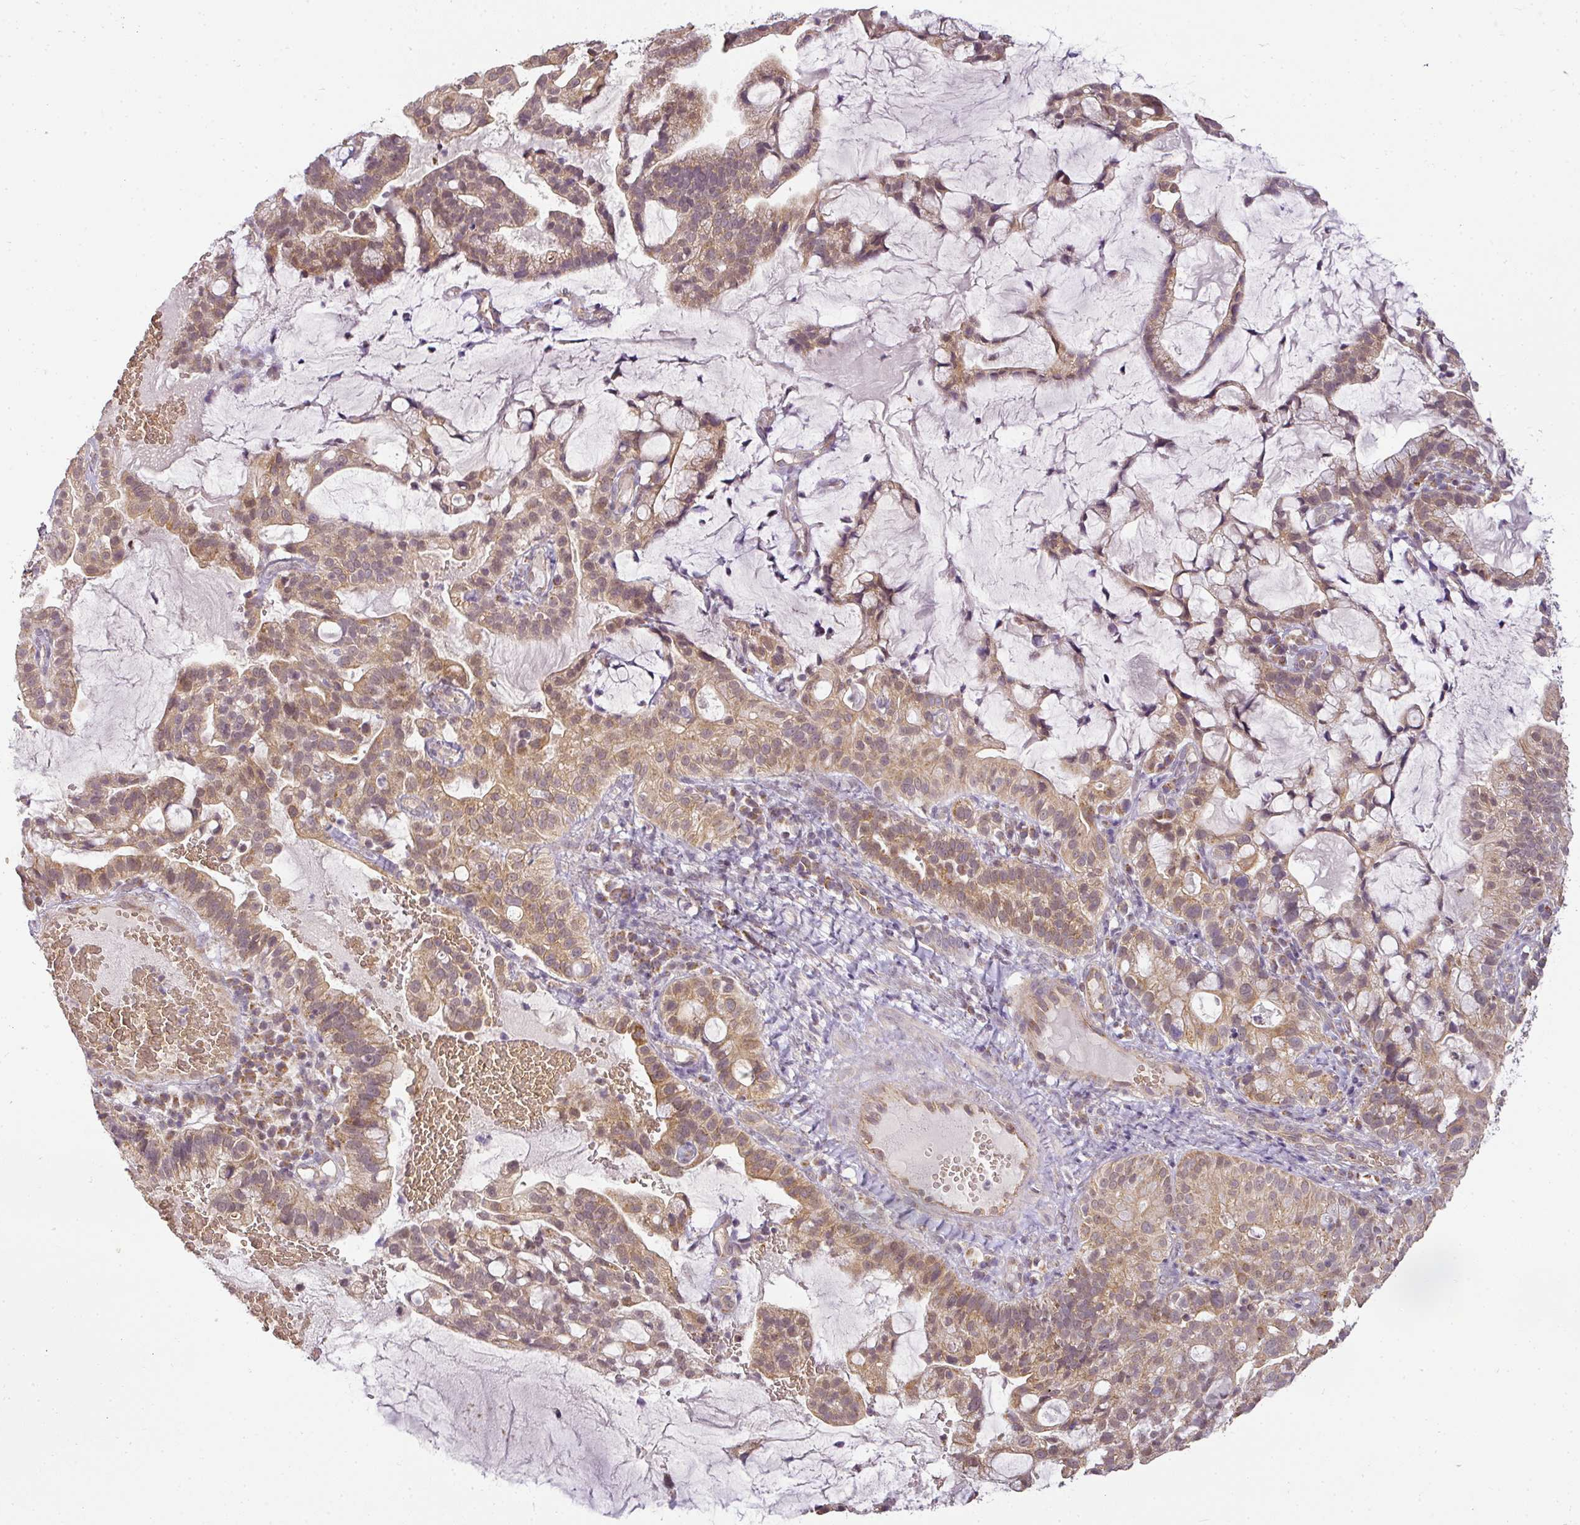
{"staining": {"intensity": "moderate", "quantity": ">75%", "location": "cytoplasmic/membranous"}, "tissue": "cervical cancer", "cell_type": "Tumor cells", "image_type": "cancer", "snomed": [{"axis": "morphology", "description": "Adenocarcinoma, NOS"}, {"axis": "topography", "description": "Cervix"}], "caption": "Brown immunohistochemical staining in human cervical cancer displays moderate cytoplasmic/membranous staining in approximately >75% of tumor cells.", "gene": "MYOM2", "patient": {"sex": "female", "age": 41}}